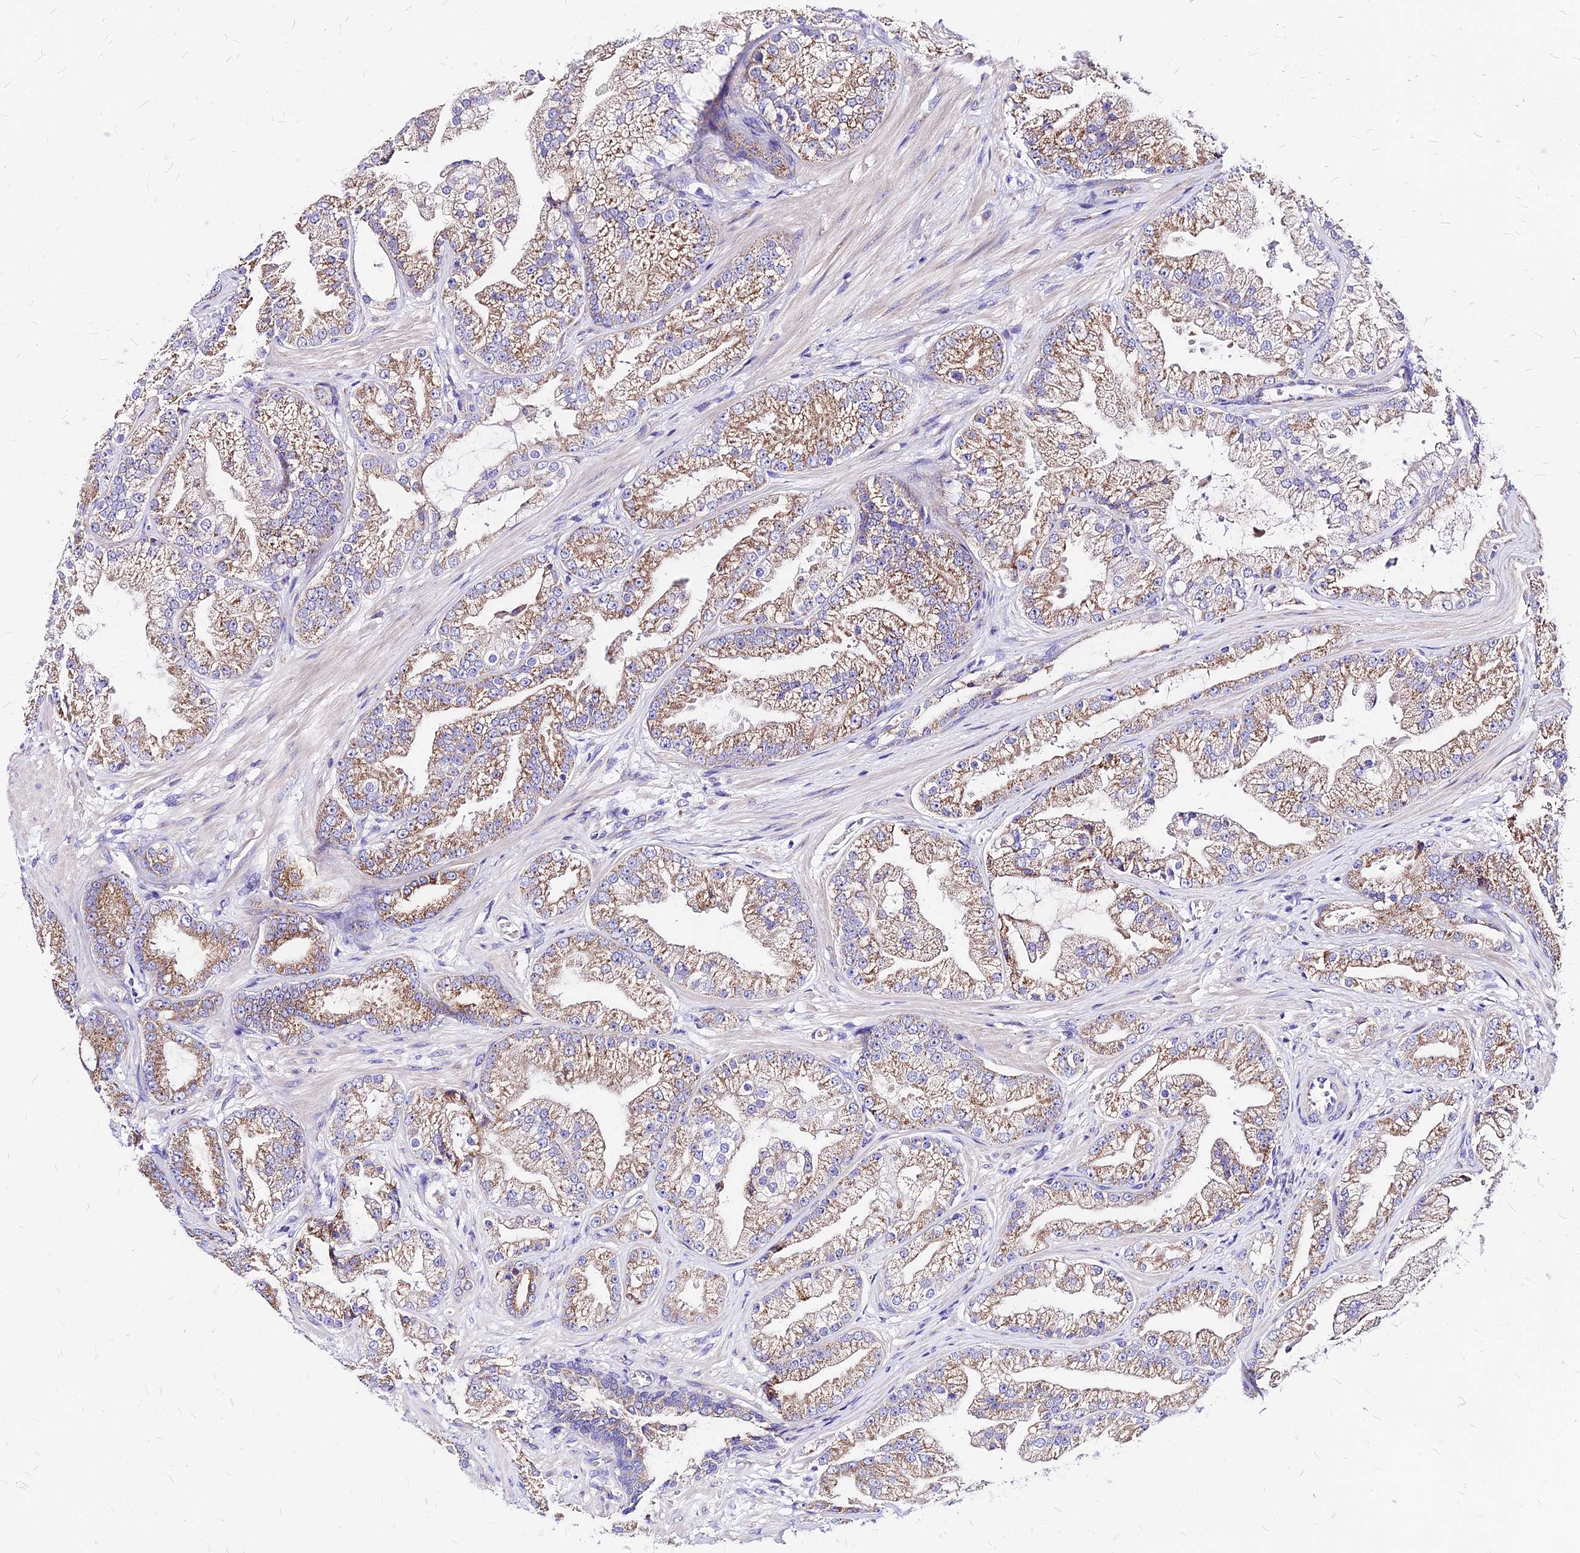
{"staining": {"intensity": "moderate", "quantity": ">75%", "location": "cytoplasmic/membranous"}, "tissue": "prostate cancer", "cell_type": "Tumor cells", "image_type": "cancer", "snomed": [{"axis": "morphology", "description": "Adenocarcinoma, Low grade"}, {"axis": "topography", "description": "Prostate"}], "caption": "Immunohistochemistry (DAB (3,3'-diaminobenzidine)) staining of prostate cancer exhibits moderate cytoplasmic/membranous protein positivity in about >75% of tumor cells.", "gene": "MRPL3", "patient": {"sex": "male", "age": 57}}